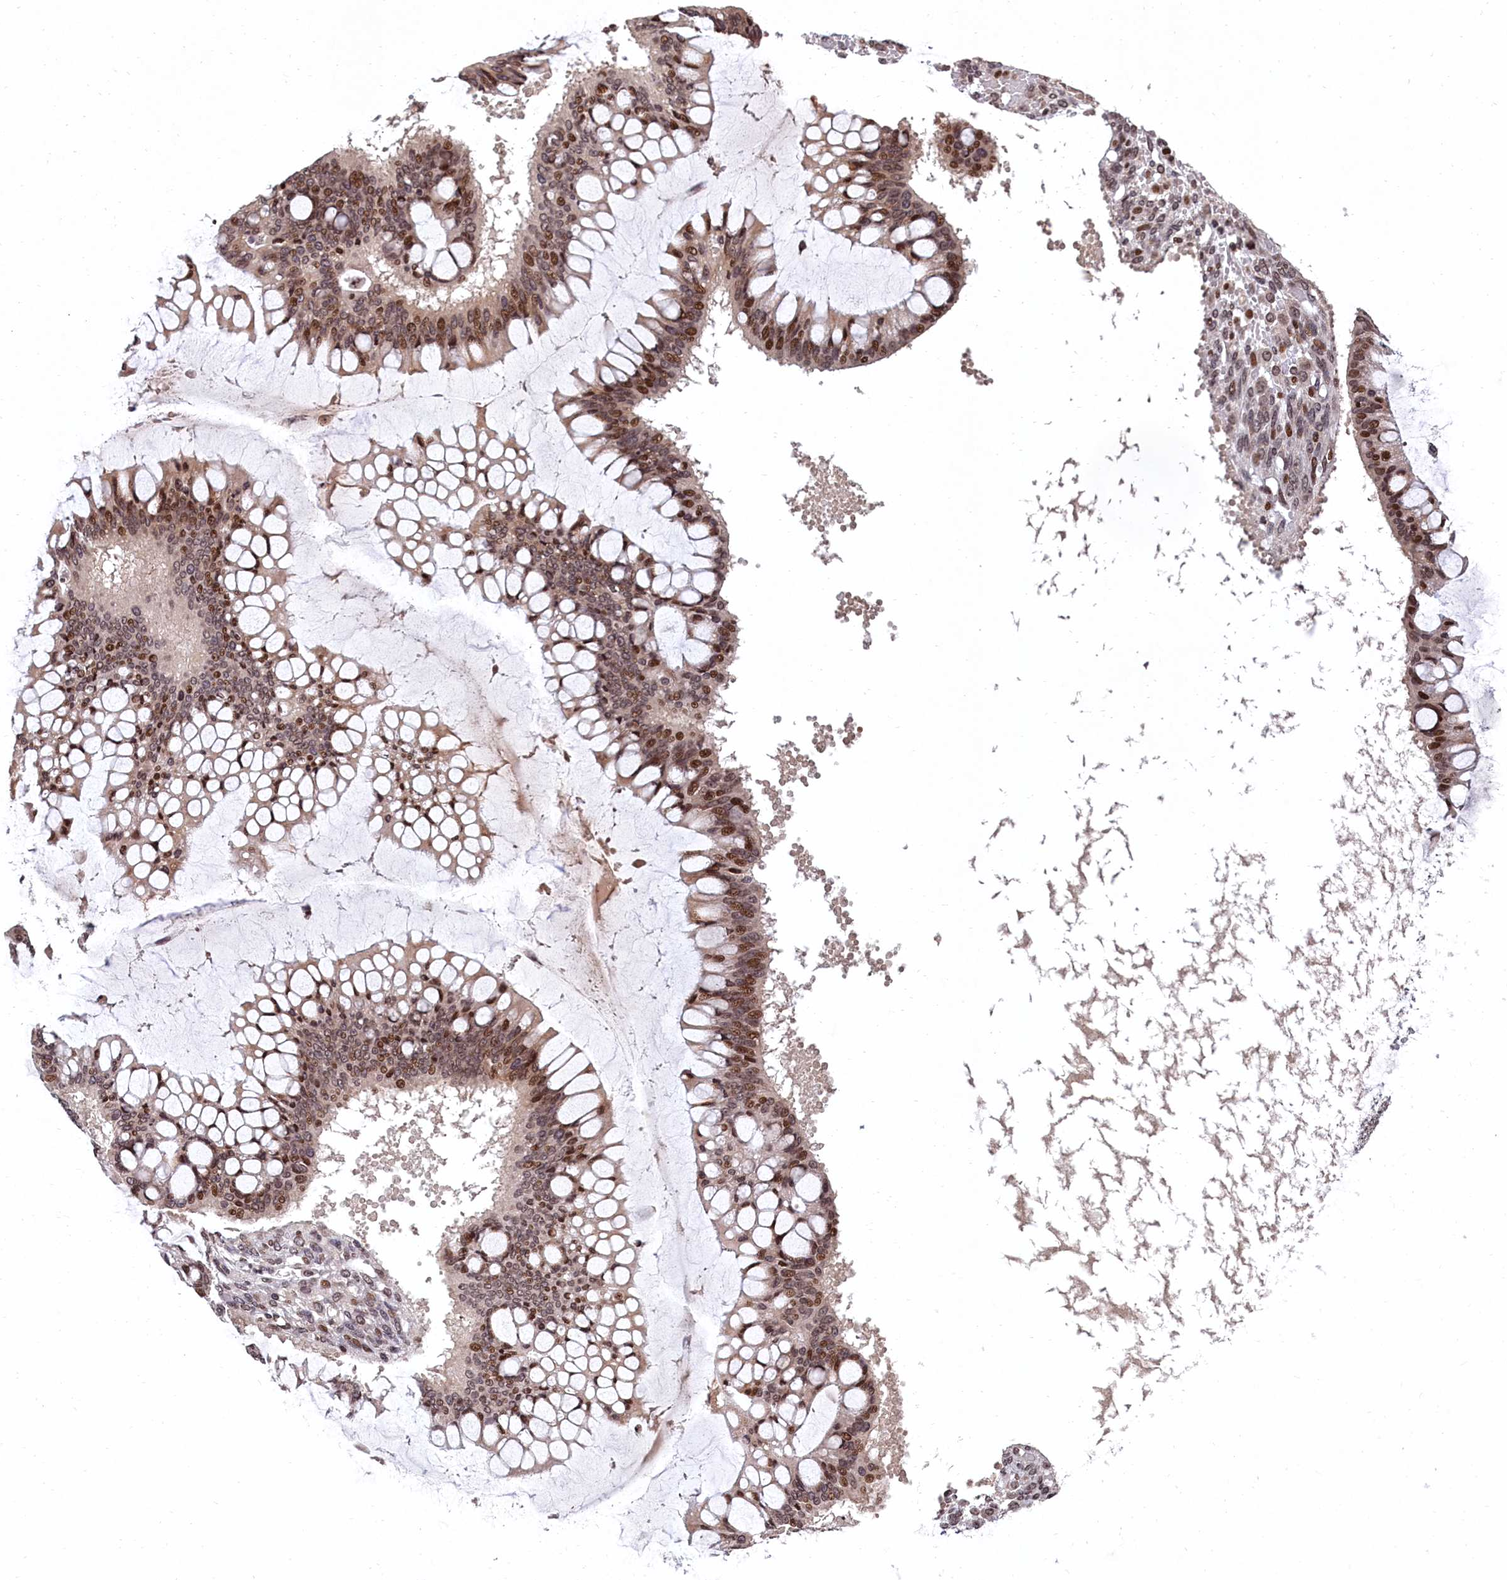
{"staining": {"intensity": "moderate", "quantity": ">75%", "location": "nuclear"}, "tissue": "ovarian cancer", "cell_type": "Tumor cells", "image_type": "cancer", "snomed": [{"axis": "morphology", "description": "Cystadenocarcinoma, mucinous, NOS"}, {"axis": "topography", "description": "Ovary"}], "caption": "A brown stain highlights moderate nuclear positivity of a protein in mucinous cystadenocarcinoma (ovarian) tumor cells.", "gene": "FAM217B", "patient": {"sex": "female", "age": 73}}